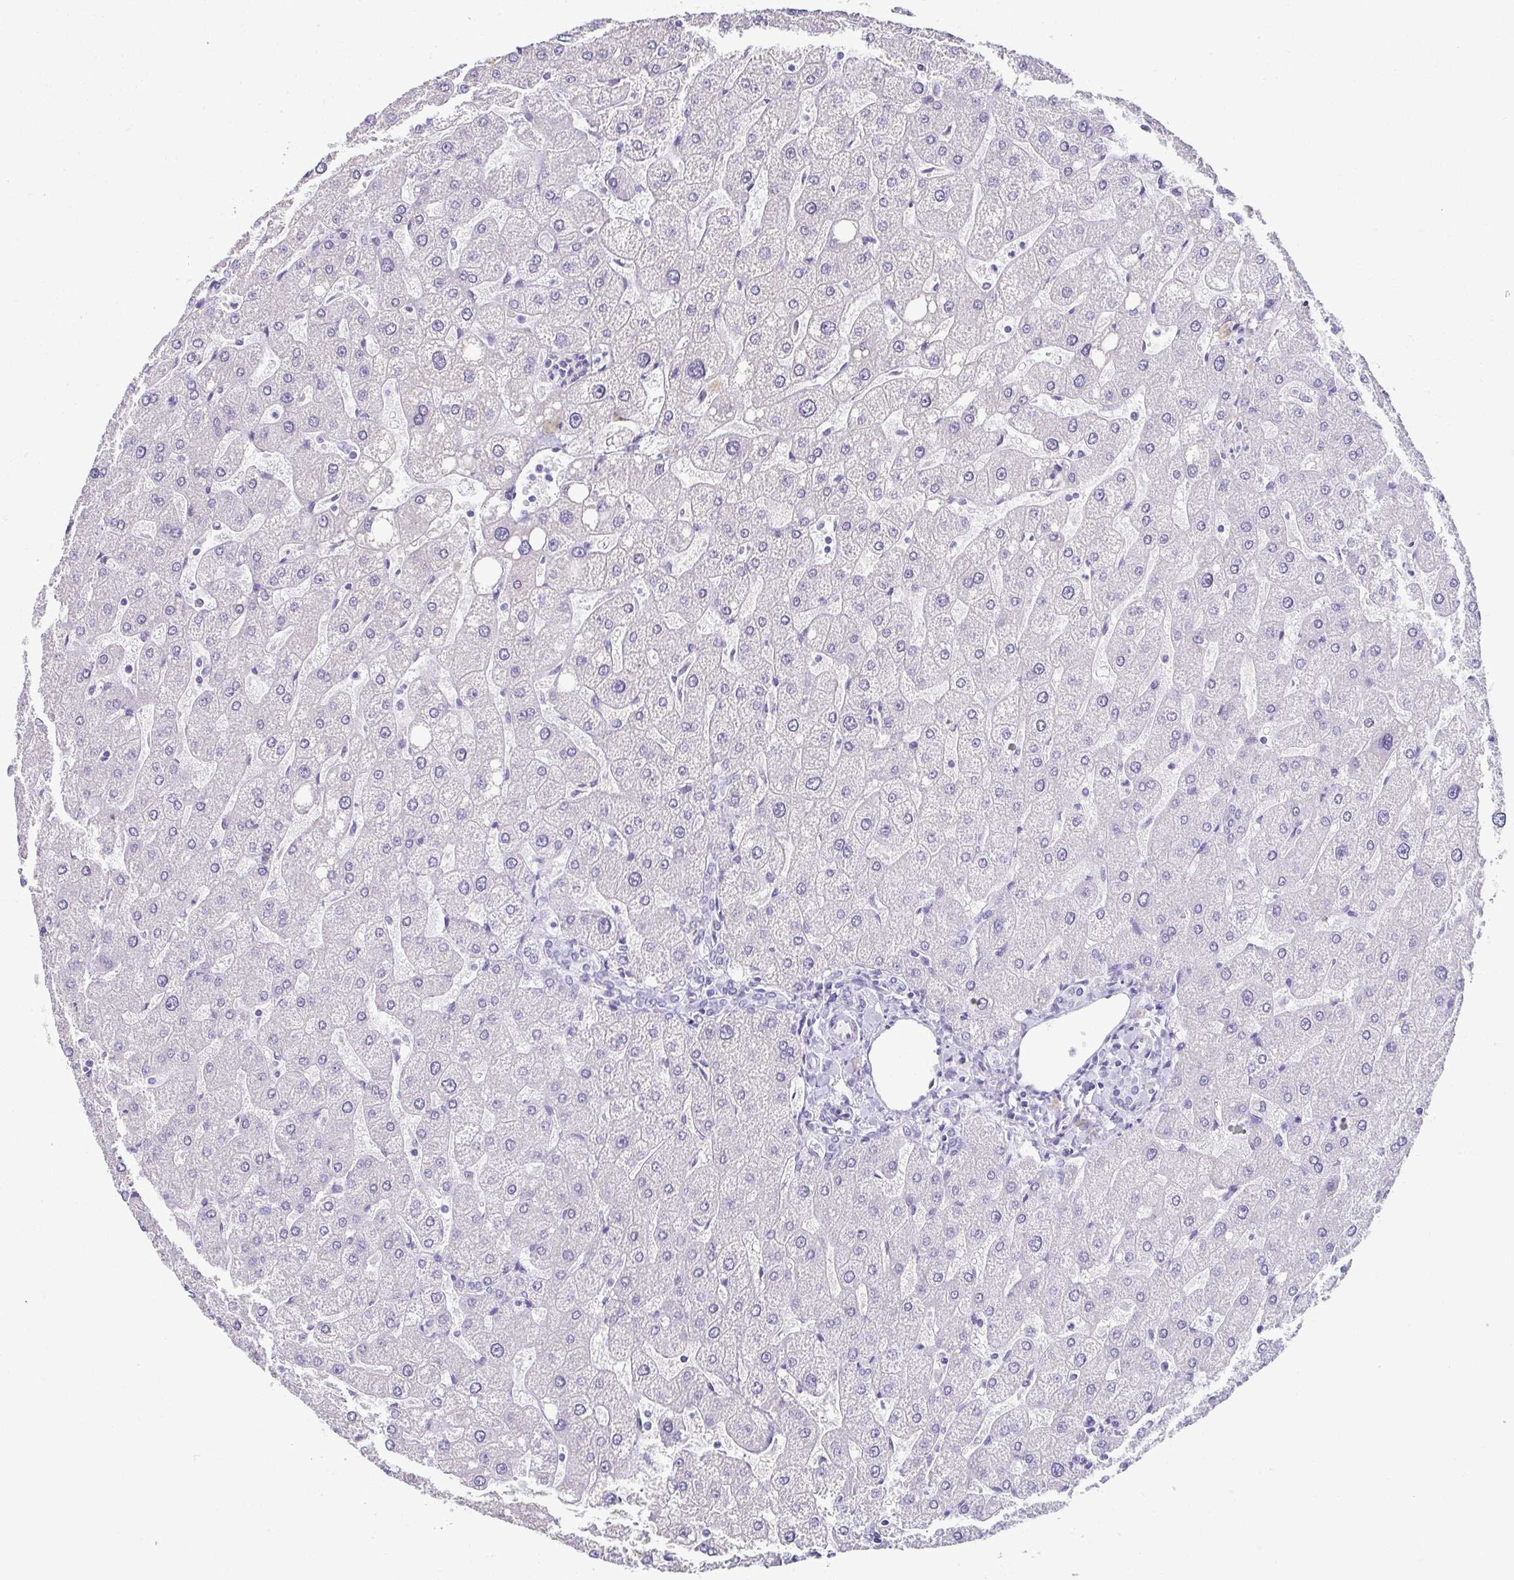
{"staining": {"intensity": "negative", "quantity": "none", "location": "none"}, "tissue": "liver", "cell_type": "Cholangiocytes", "image_type": "normal", "snomed": [{"axis": "morphology", "description": "Normal tissue, NOS"}, {"axis": "topography", "description": "Liver"}], "caption": "Immunohistochemistry image of benign human liver stained for a protein (brown), which reveals no positivity in cholangiocytes. (Stains: DAB immunohistochemistry with hematoxylin counter stain, Microscopy: brightfield microscopy at high magnification).", "gene": "ESX1", "patient": {"sex": "male", "age": 67}}